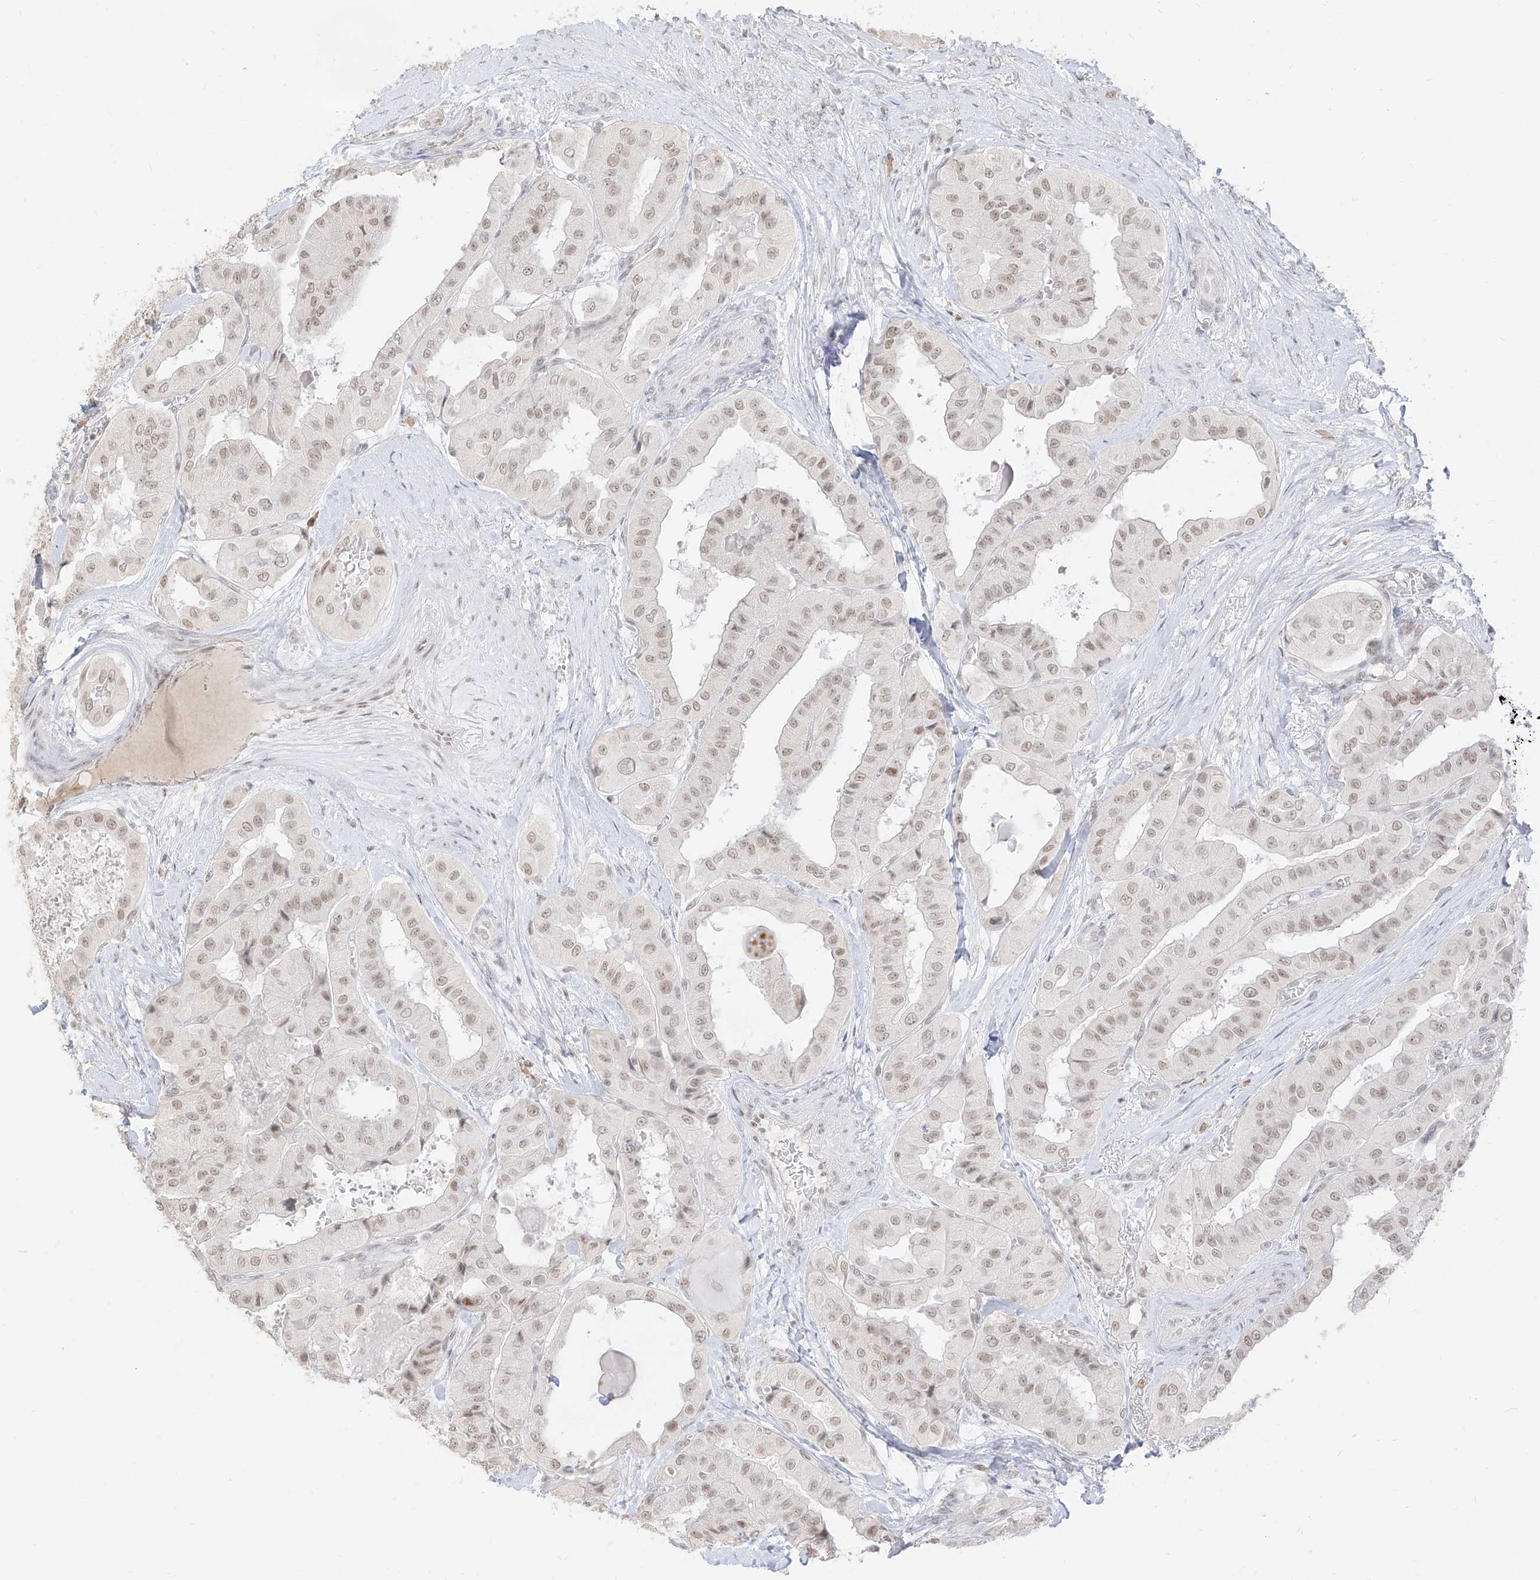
{"staining": {"intensity": "weak", "quantity": ">75%", "location": "nuclear"}, "tissue": "thyroid cancer", "cell_type": "Tumor cells", "image_type": "cancer", "snomed": [{"axis": "morphology", "description": "Papillary adenocarcinoma, NOS"}, {"axis": "topography", "description": "Thyroid gland"}], "caption": "This photomicrograph displays immunohistochemistry (IHC) staining of thyroid cancer (papillary adenocarcinoma), with low weak nuclear staining in about >75% of tumor cells.", "gene": "SUPT5H", "patient": {"sex": "female", "age": 59}}